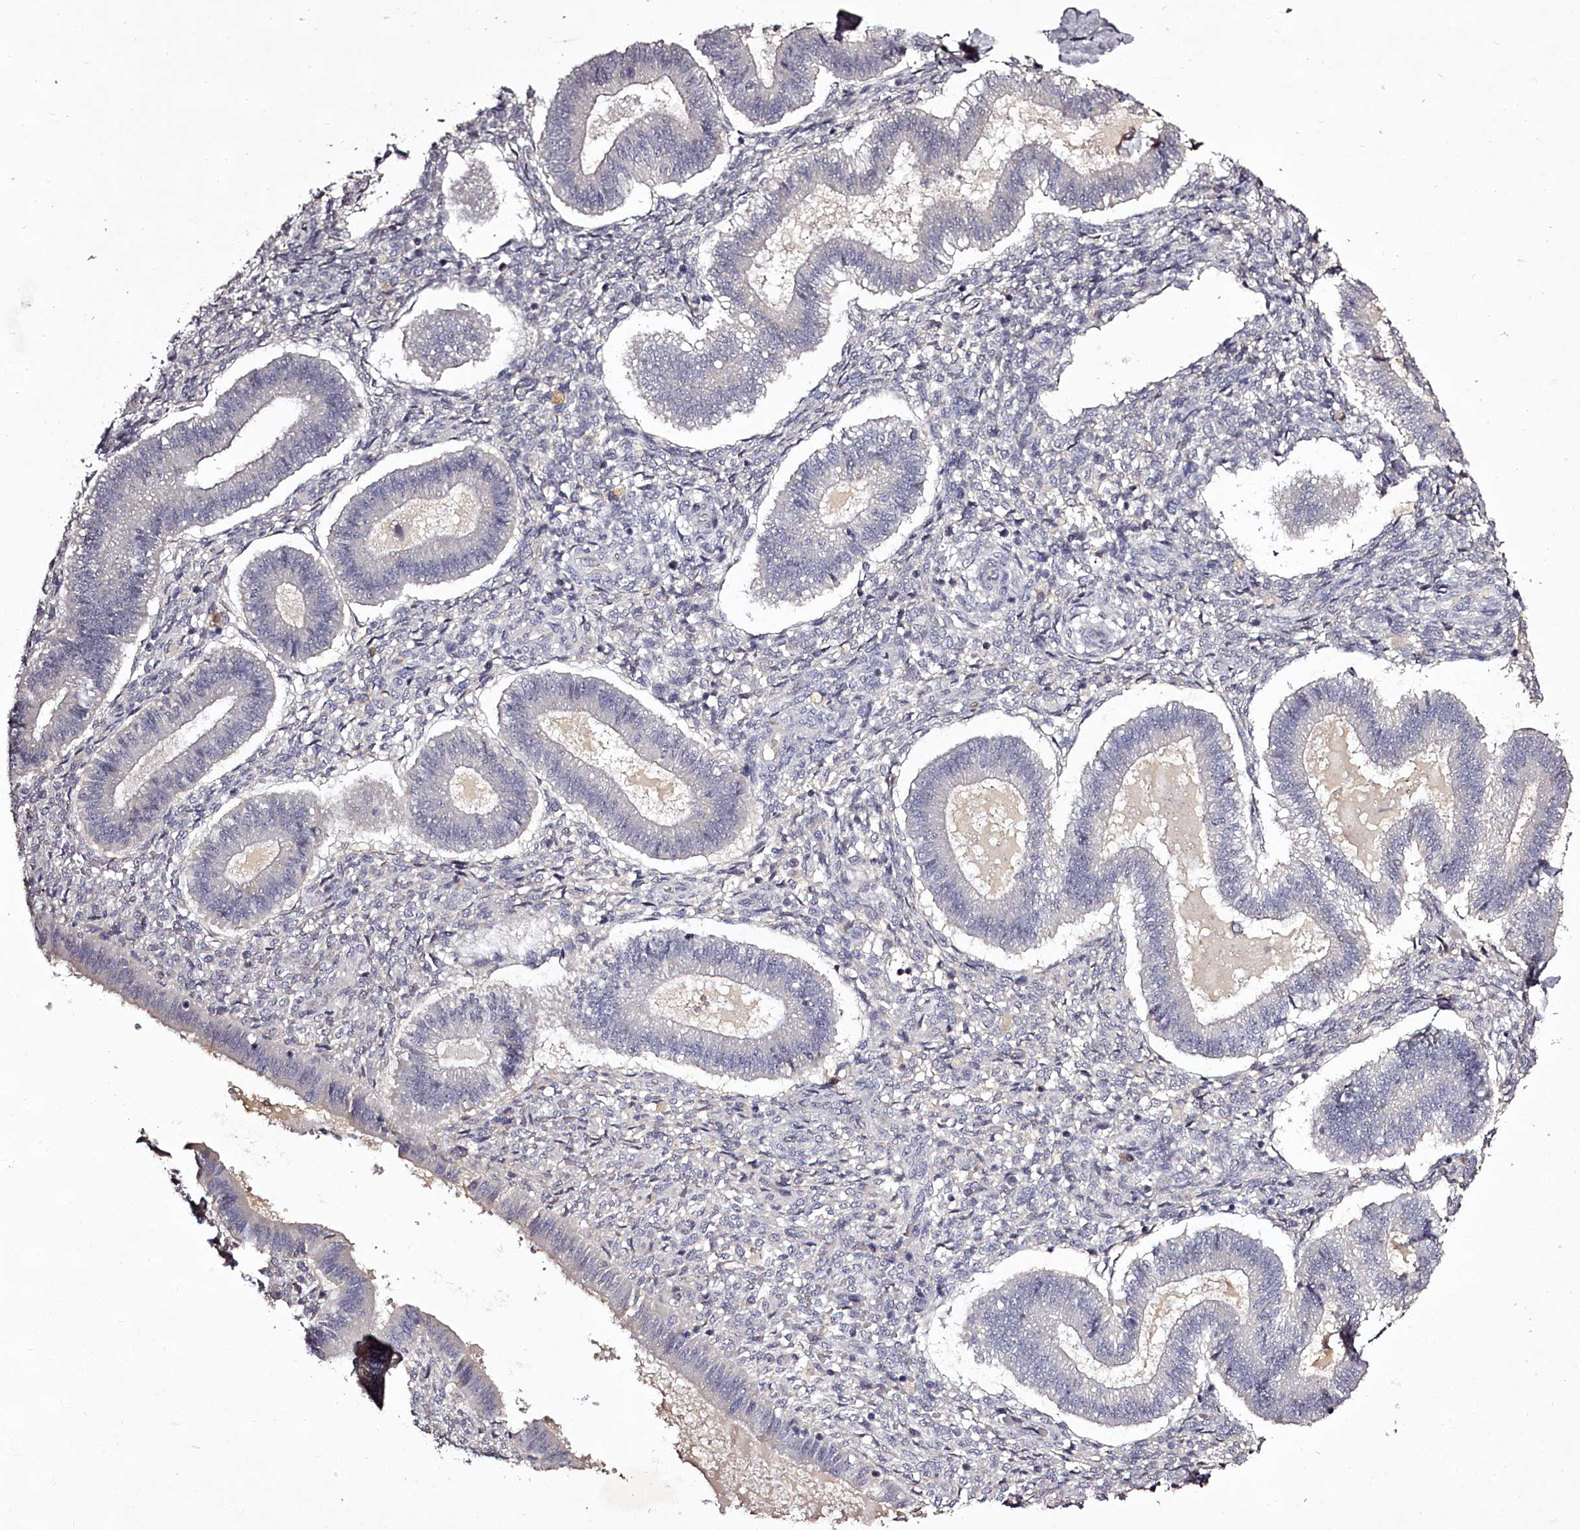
{"staining": {"intensity": "negative", "quantity": "none", "location": "none"}, "tissue": "endometrium", "cell_type": "Cells in endometrial stroma", "image_type": "normal", "snomed": [{"axis": "morphology", "description": "Normal tissue, NOS"}, {"axis": "topography", "description": "Endometrium"}], "caption": "There is no significant positivity in cells in endometrial stroma of endometrium.", "gene": "RBMXL2", "patient": {"sex": "female", "age": 25}}